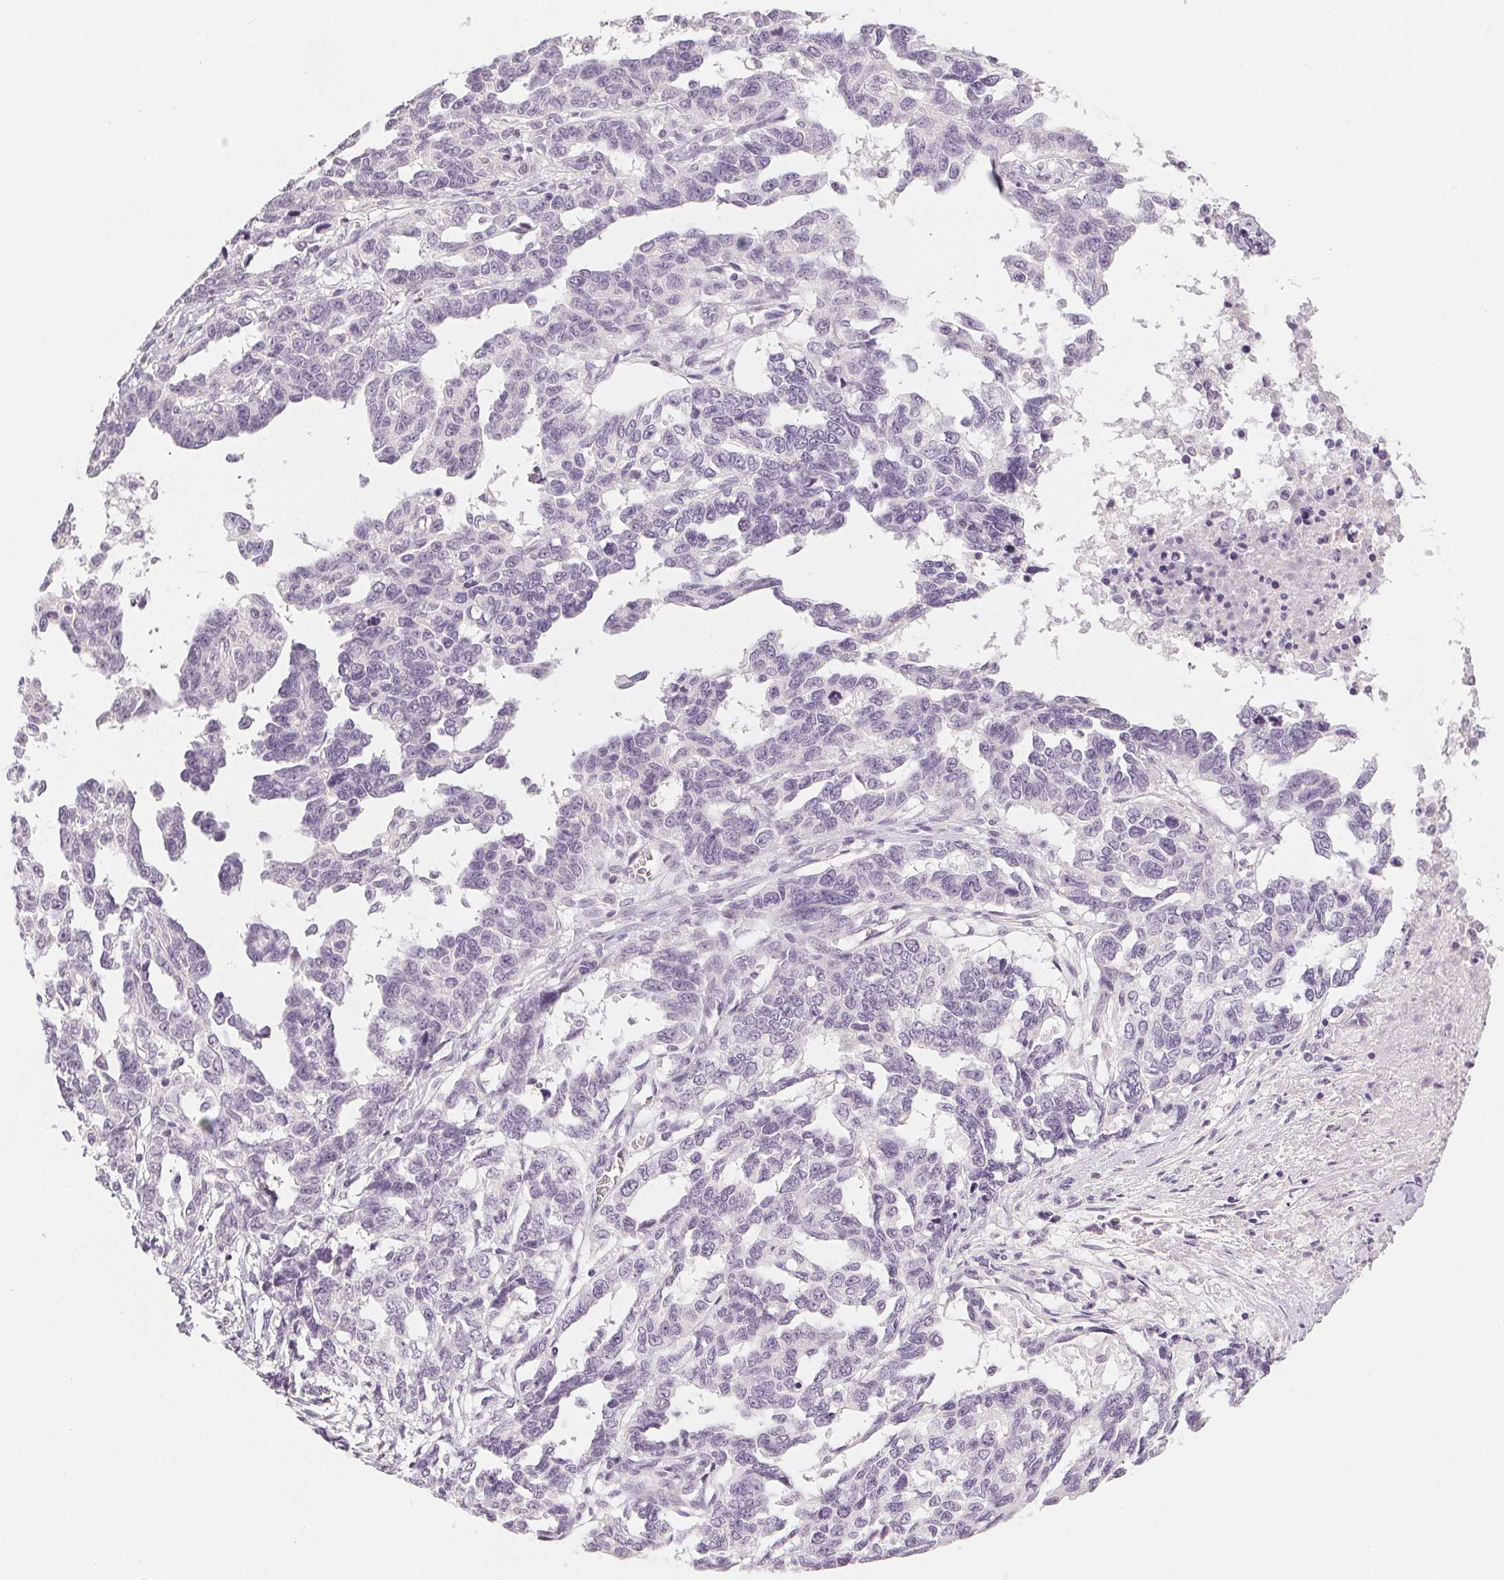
{"staining": {"intensity": "negative", "quantity": "none", "location": "none"}, "tissue": "ovarian cancer", "cell_type": "Tumor cells", "image_type": "cancer", "snomed": [{"axis": "morphology", "description": "Cystadenocarcinoma, serous, NOS"}, {"axis": "topography", "description": "Ovary"}], "caption": "This micrograph is of ovarian serous cystadenocarcinoma stained with immunohistochemistry (IHC) to label a protein in brown with the nuclei are counter-stained blue. There is no expression in tumor cells. (DAB (3,3'-diaminobenzidine) IHC with hematoxylin counter stain).", "gene": "SLC27A5", "patient": {"sex": "female", "age": 69}}